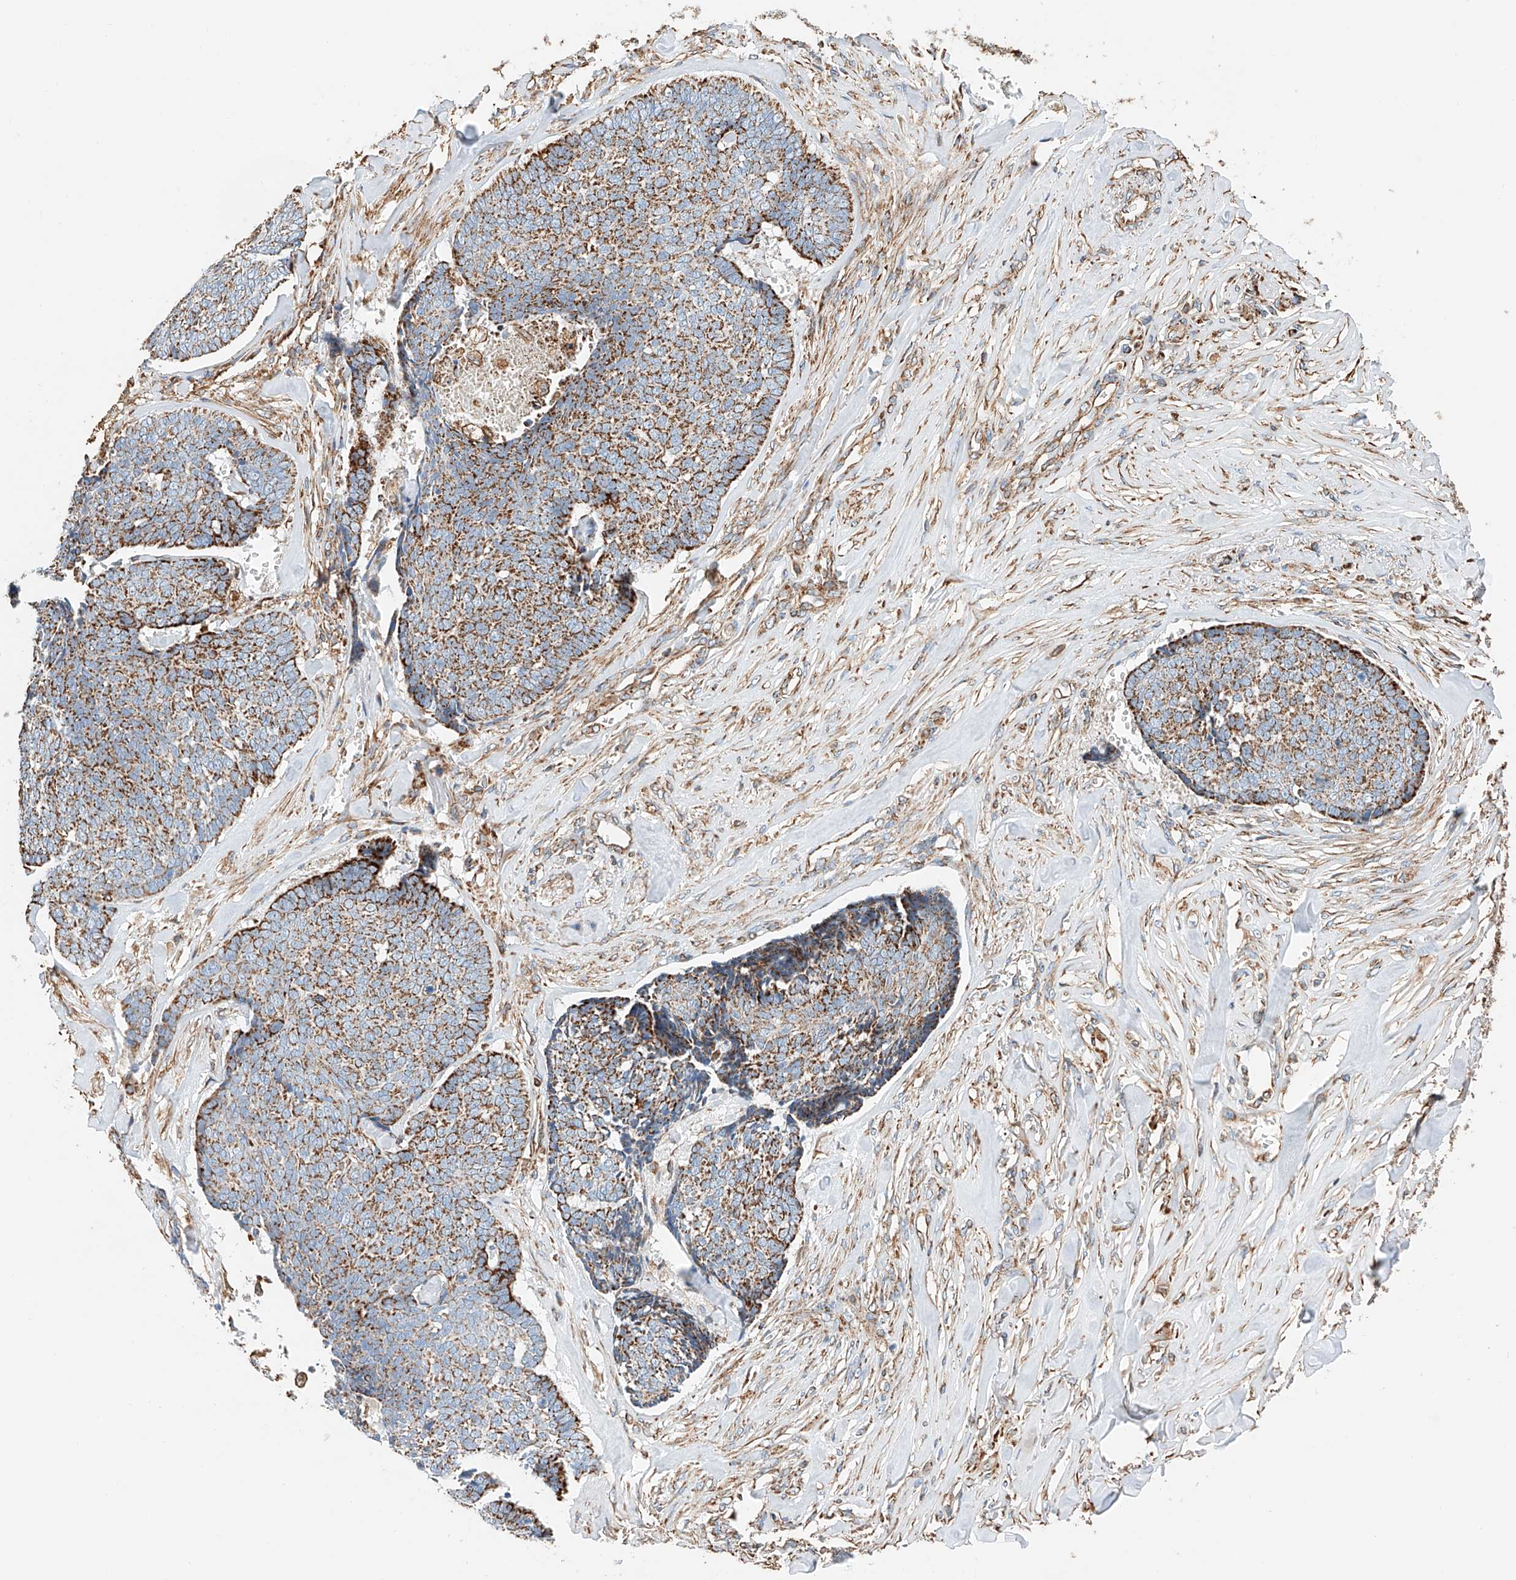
{"staining": {"intensity": "moderate", "quantity": ">75%", "location": "cytoplasmic/membranous"}, "tissue": "skin cancer", "cell_type": "Tumor cells", "image_type": "cancer", "snomed": [{"axis": "morphology", "description": "Basal cell carcinoma"}, {"axis": "topography", "description": "Skin"}], "caption": "The image exhibits staining of skin cancer, revealing moderate cytoplasmic/membranous protein expression (brown color) within tumor cells.", "gene": "NDUFV3", "patient": {"sex": "male", "age": 84}}